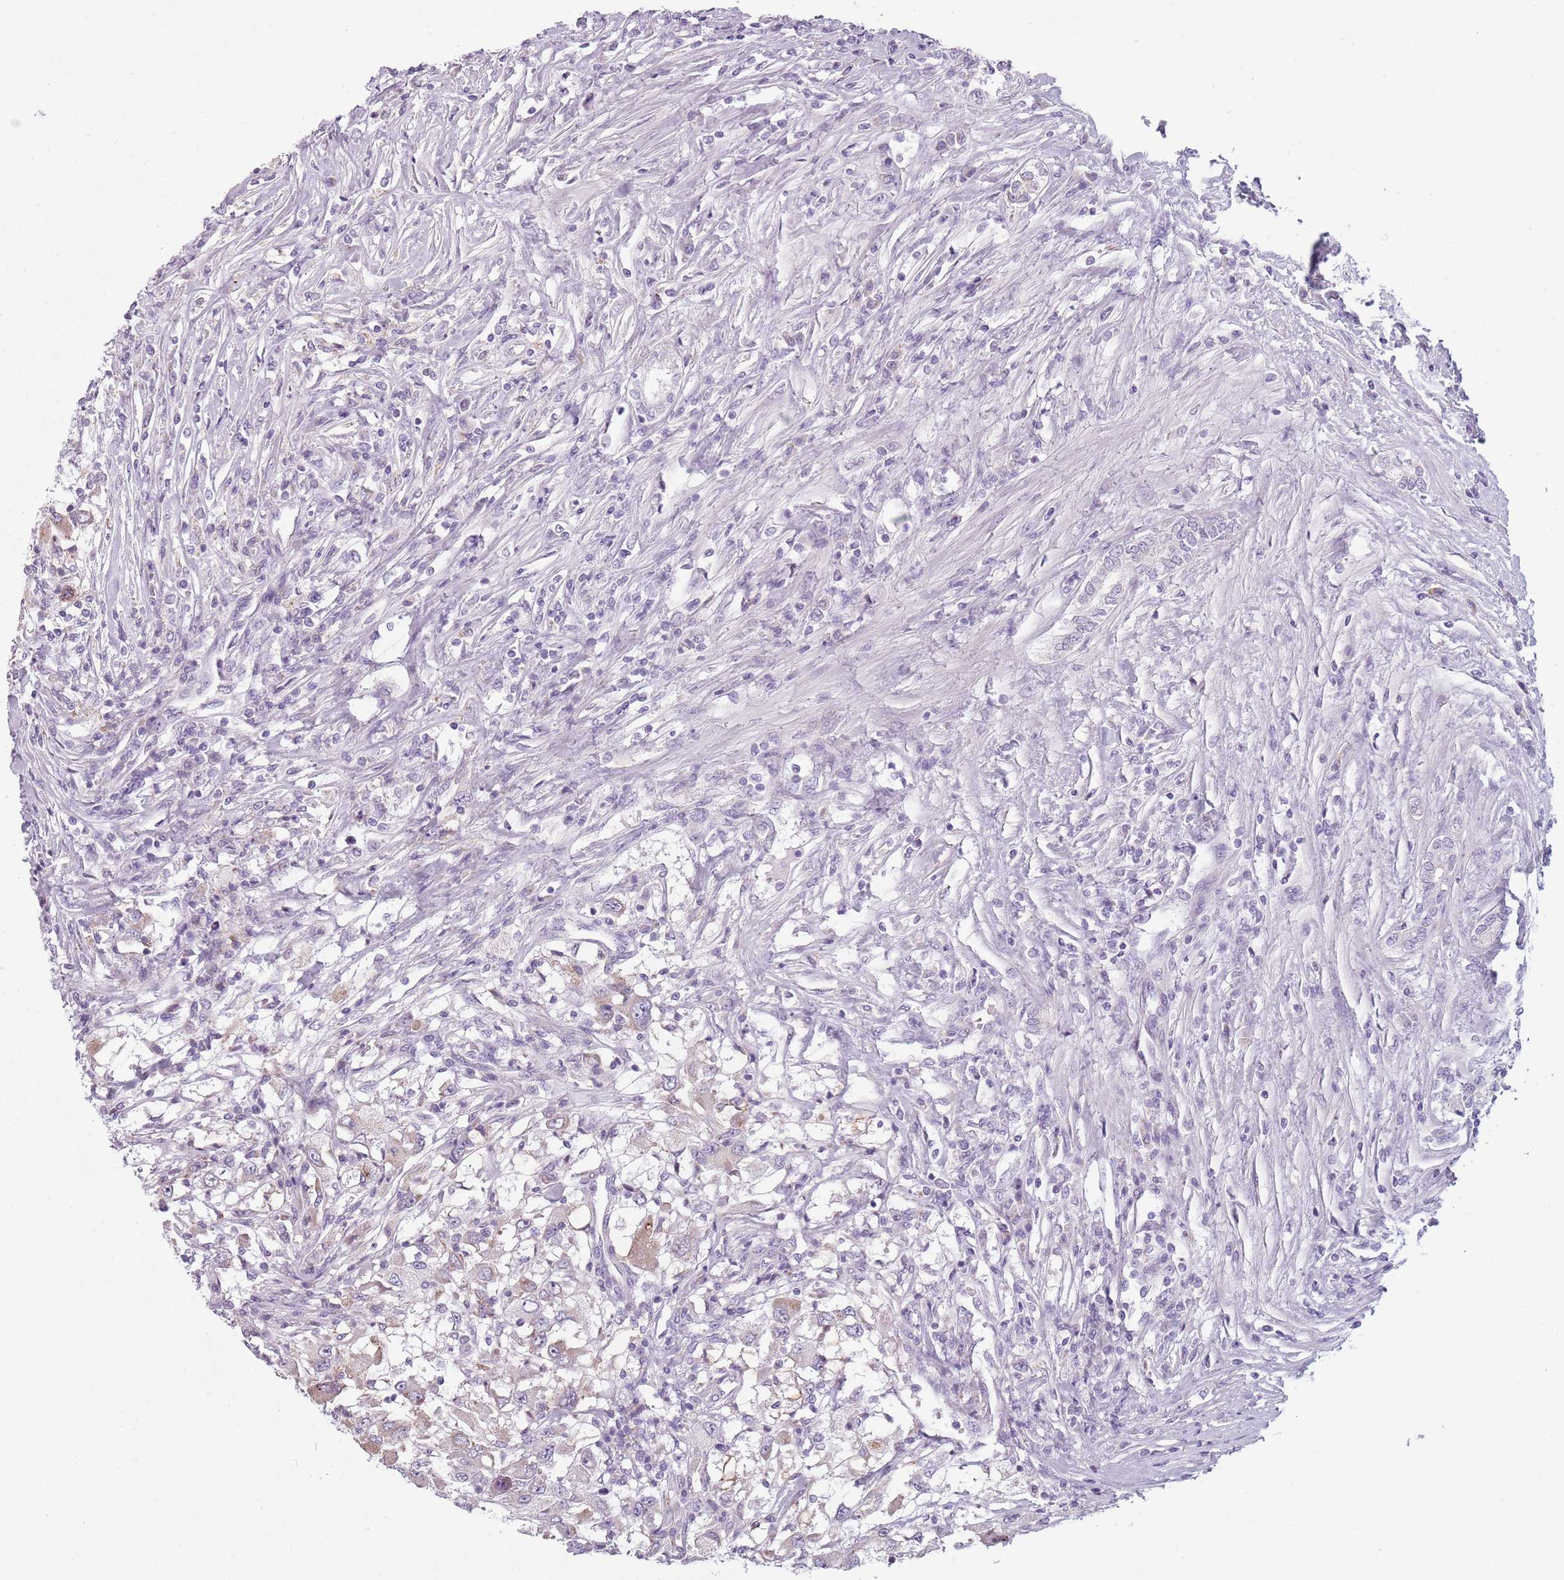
{"staining": {"intensity": "moderate", "quantity": "<25%", "location": "cytoplasmic/membranous"}, "tissue": "renal cancer", "cell_type": "Tumor cells", "image_type": "cancer", "snomed": [{"axis": "morphology", "description": "Adenocarcinoma, NOS"}, {"axis": "topography", "description": "Kidney"}], "caption": "Brown immunohistochemical staining in renal adenocarcinoma shows moderate cytoplasmic/membranous positivity in about <25% of tumor cells.", "gene": "MEGF8", "patient": {"sex": "female", "age": 67}}